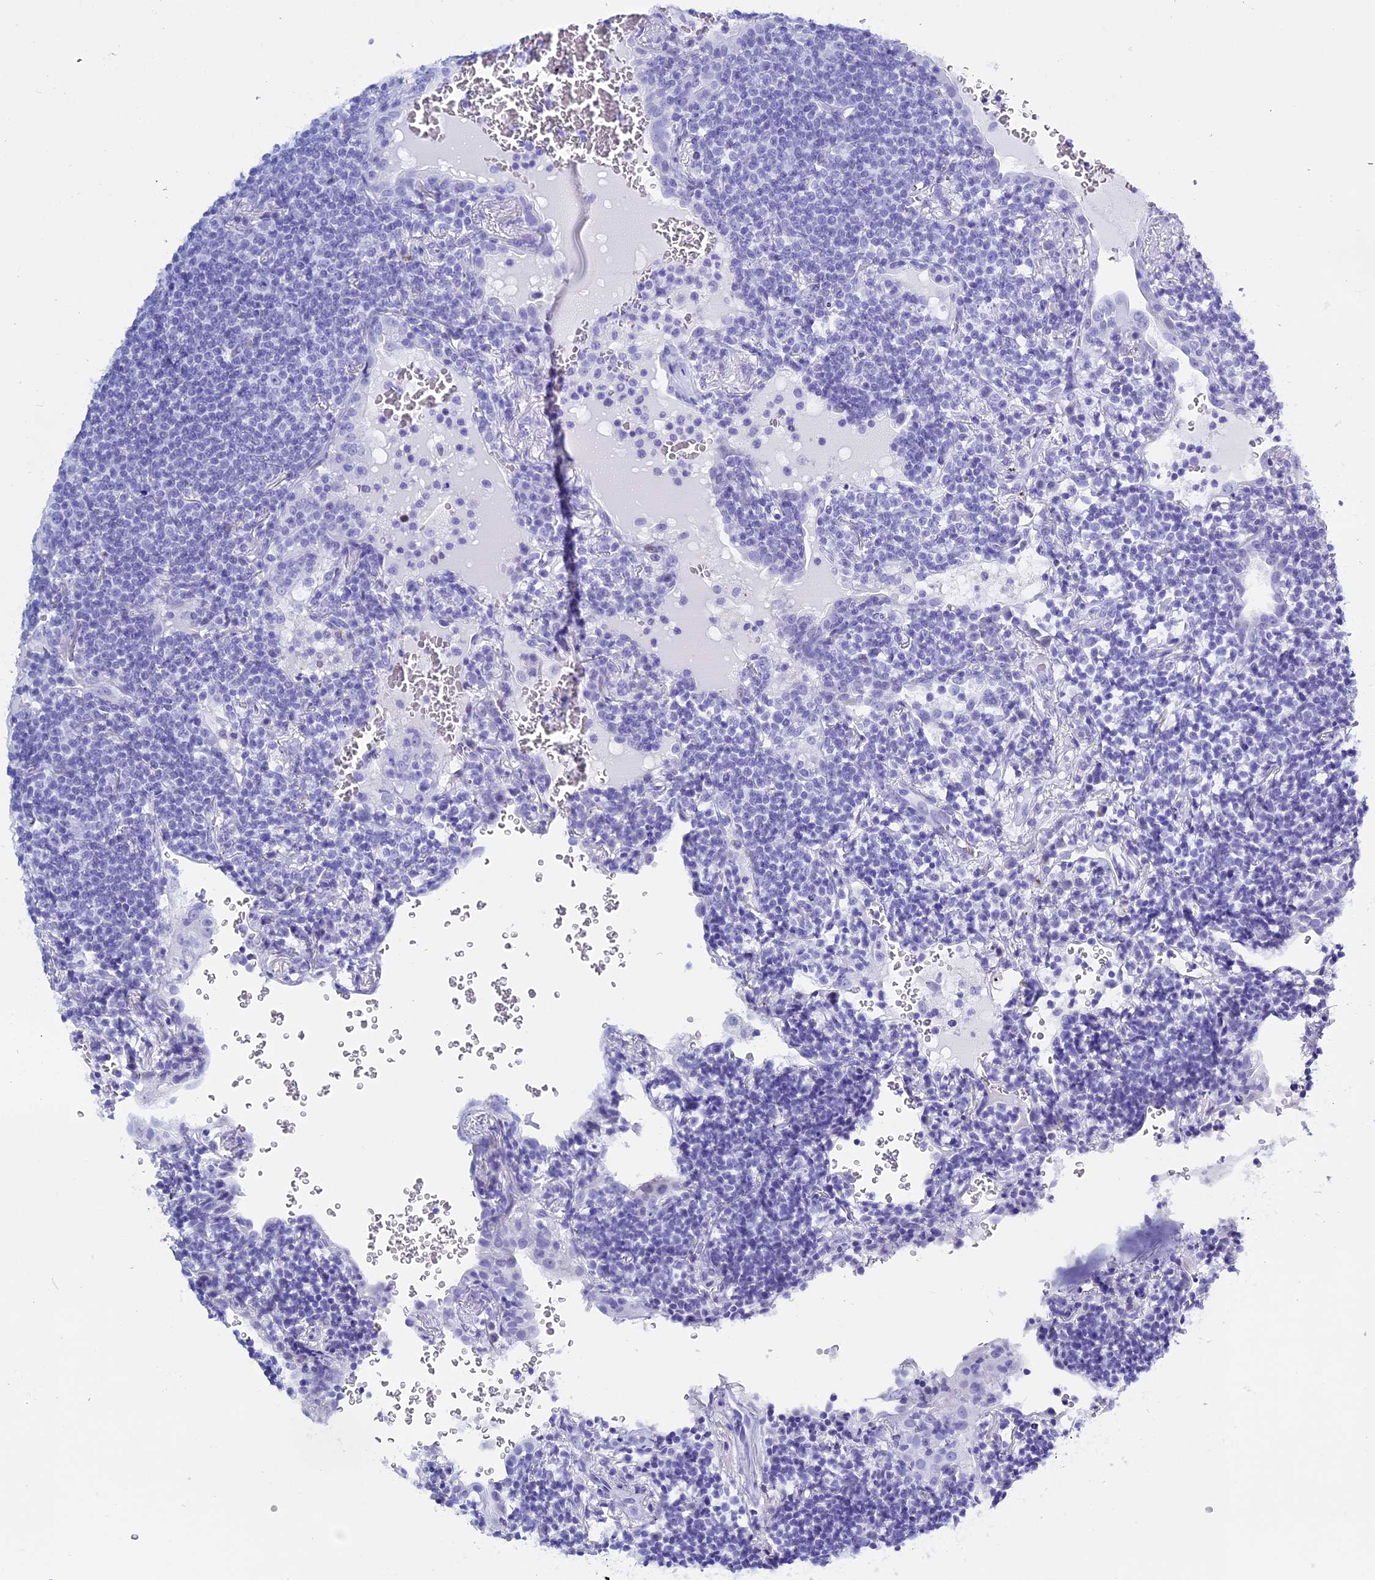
{"staining": {"intensity": "negative", "quantity": "none", "location": "none"}, "tissue": "lymphoma", "cell_type": "Tumor cells", "image_type": "cancer", "snomed": [{"axis": "morphology", "description": "Malignant lymphoma, non-Hodgkin's type, Low grade"}, {"axis": "topography", "description": "Lung"}], "caption": "Immunohistochemical staining of malignant lymphoma, non-Hodgkin's type (low-grade) shows no significant positivity in tumor cells.", "gene": "KCTD21", "patient": {"sex": "female", "age": 71}}